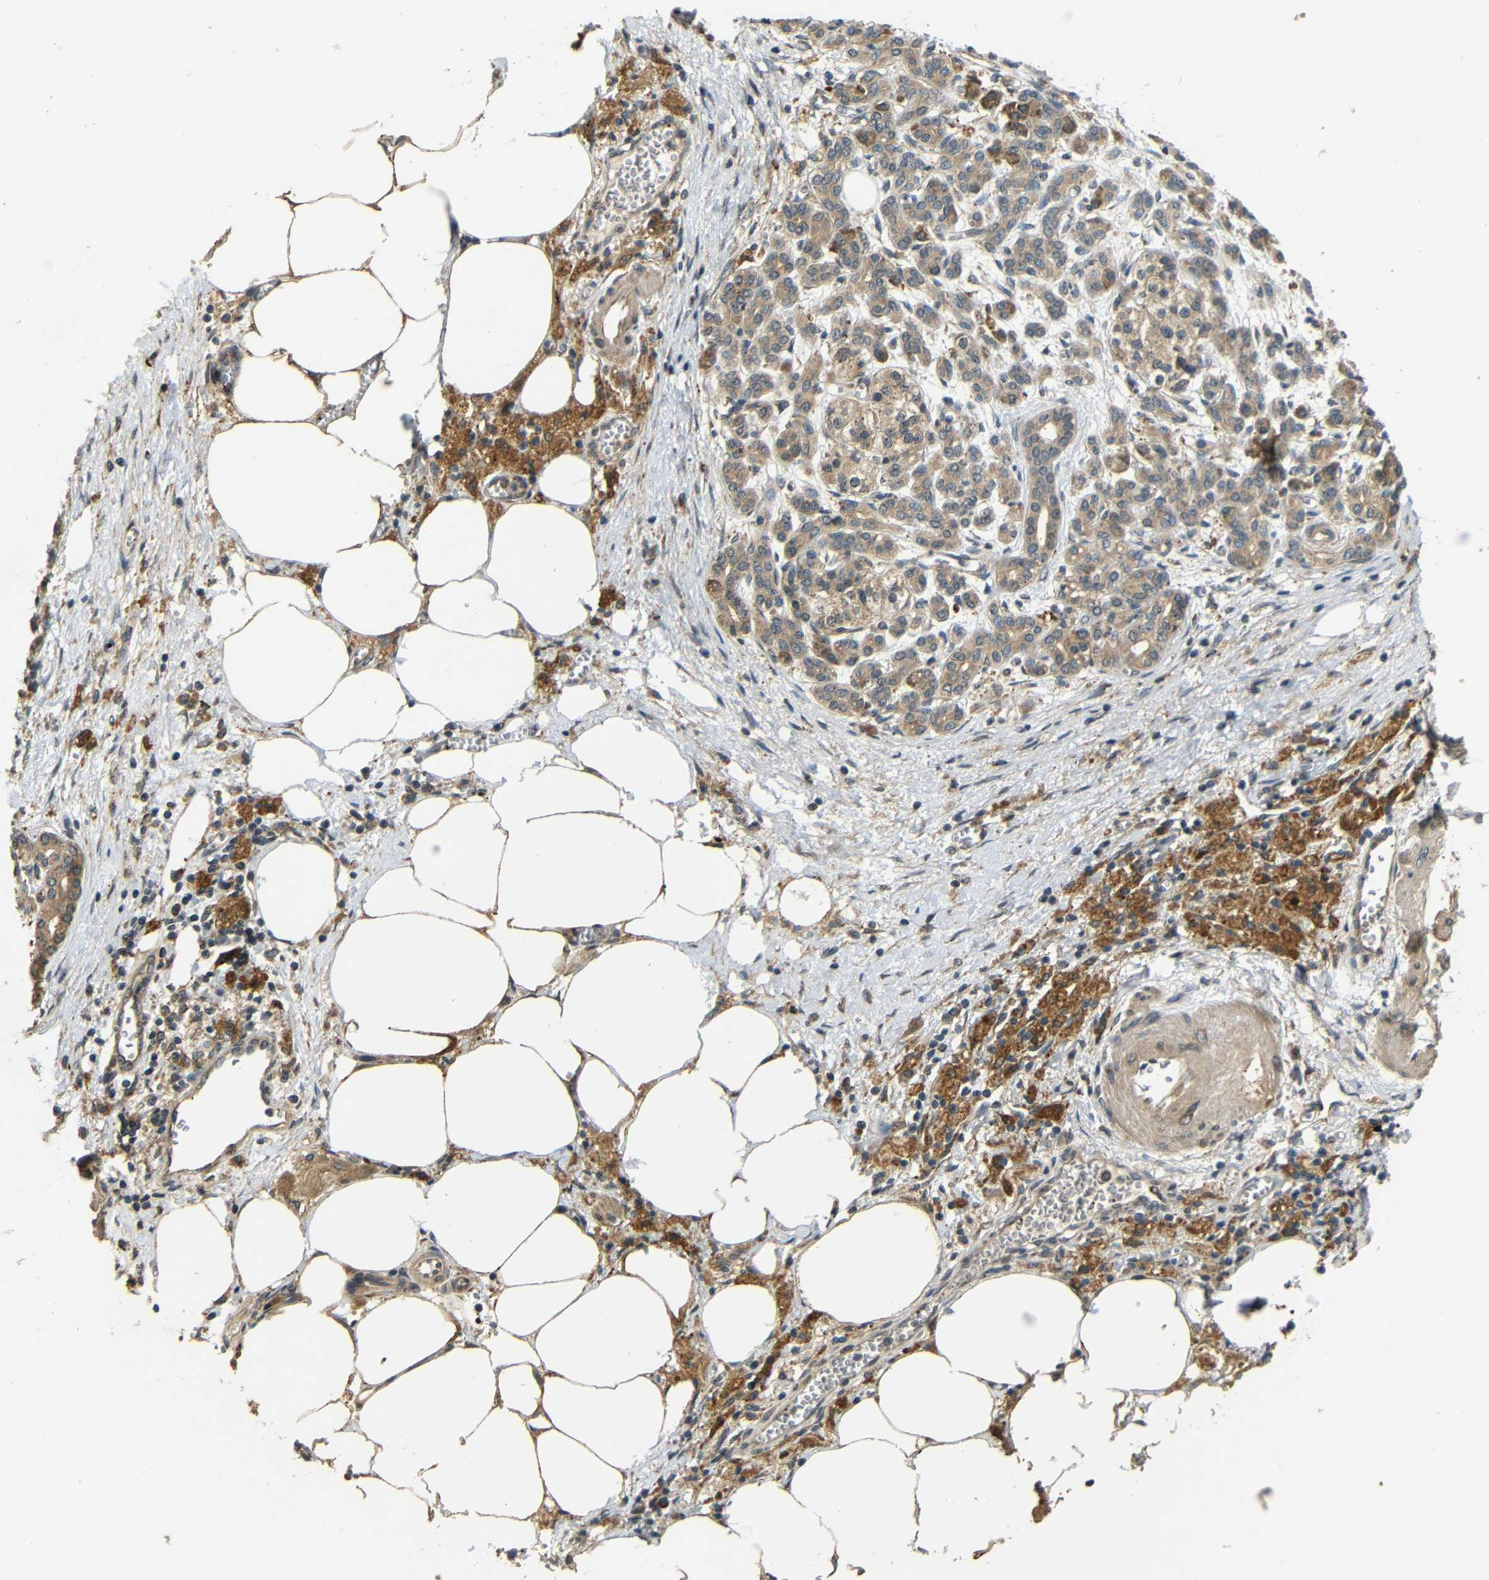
{"staining": {"intensity": "moderate", "quantity": ">75%", "location": "cytoplasmic/membranous"}, "tissue": "pancreatic cancer", "cell_type": "Tumor cells", "image_type": "cancer", "snomed": [{"axis": "morphology", "description": "Adenocarcinoma, NOS"}, {"axis": "topography", "description": "Pancreas"}], "caption": "Human pancreatic adenocarcinoma stained with a protein marker shows moderate staining in tumor cells.", "gene": "EPHB2", "patient": {"sex": "female", "age": 70}}